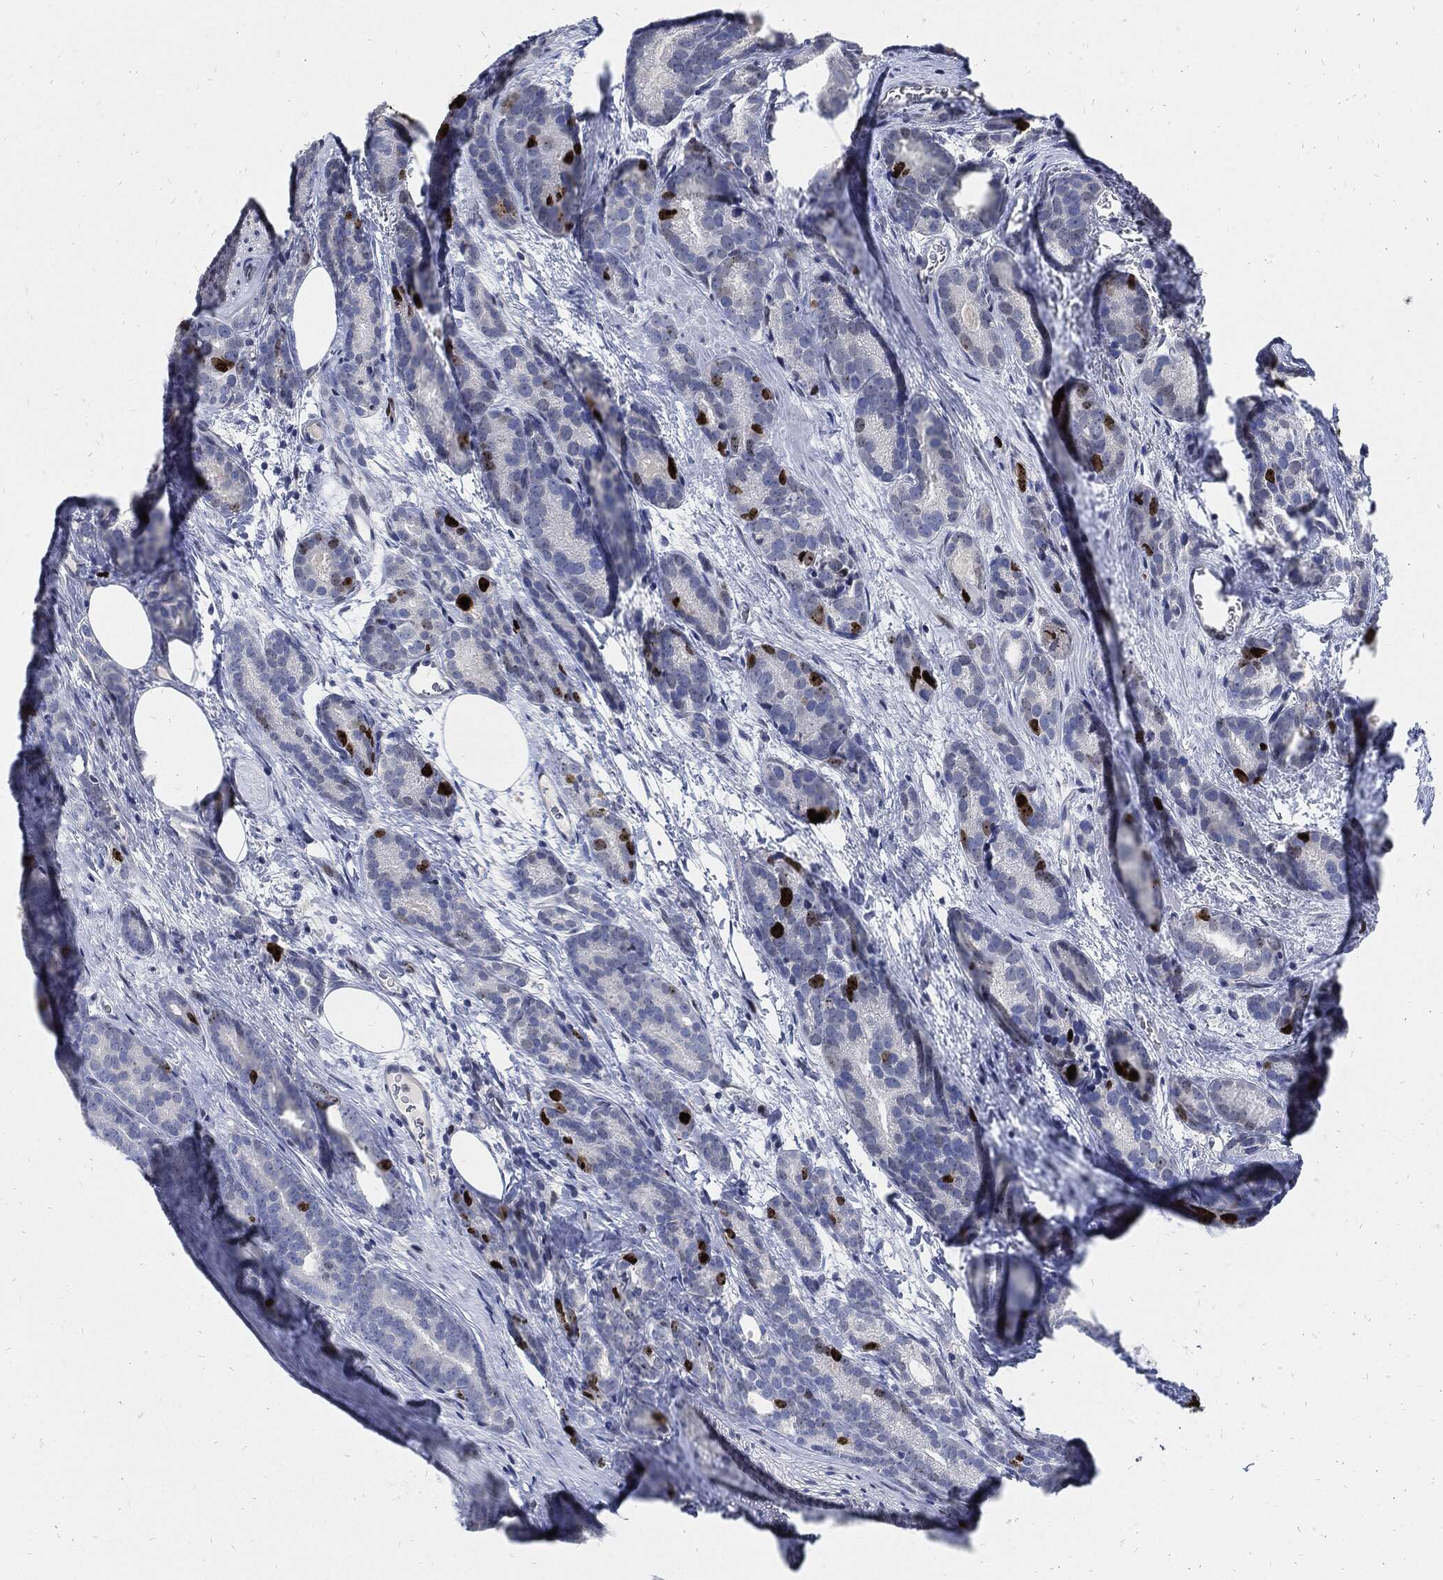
{"staining": {"intensity": "strong", "quantity": "<25%", "location": "nuclear"}, "tissue": "prostate cancer", "cell_type": "Tumor cells", "image_type": "cancer", "snomed": [{"axis": "morphology", "description": "Adenocarcinoma, NOS"}, {"axis": "topography", "description": "Prostate"}], "caption": "Tumor cells display strong nuclear positivity in approximately <25% of cells in prostate adenocarcinoma.", "gene": "MKI67", "patient": {"sex": "male", "age": 71}}